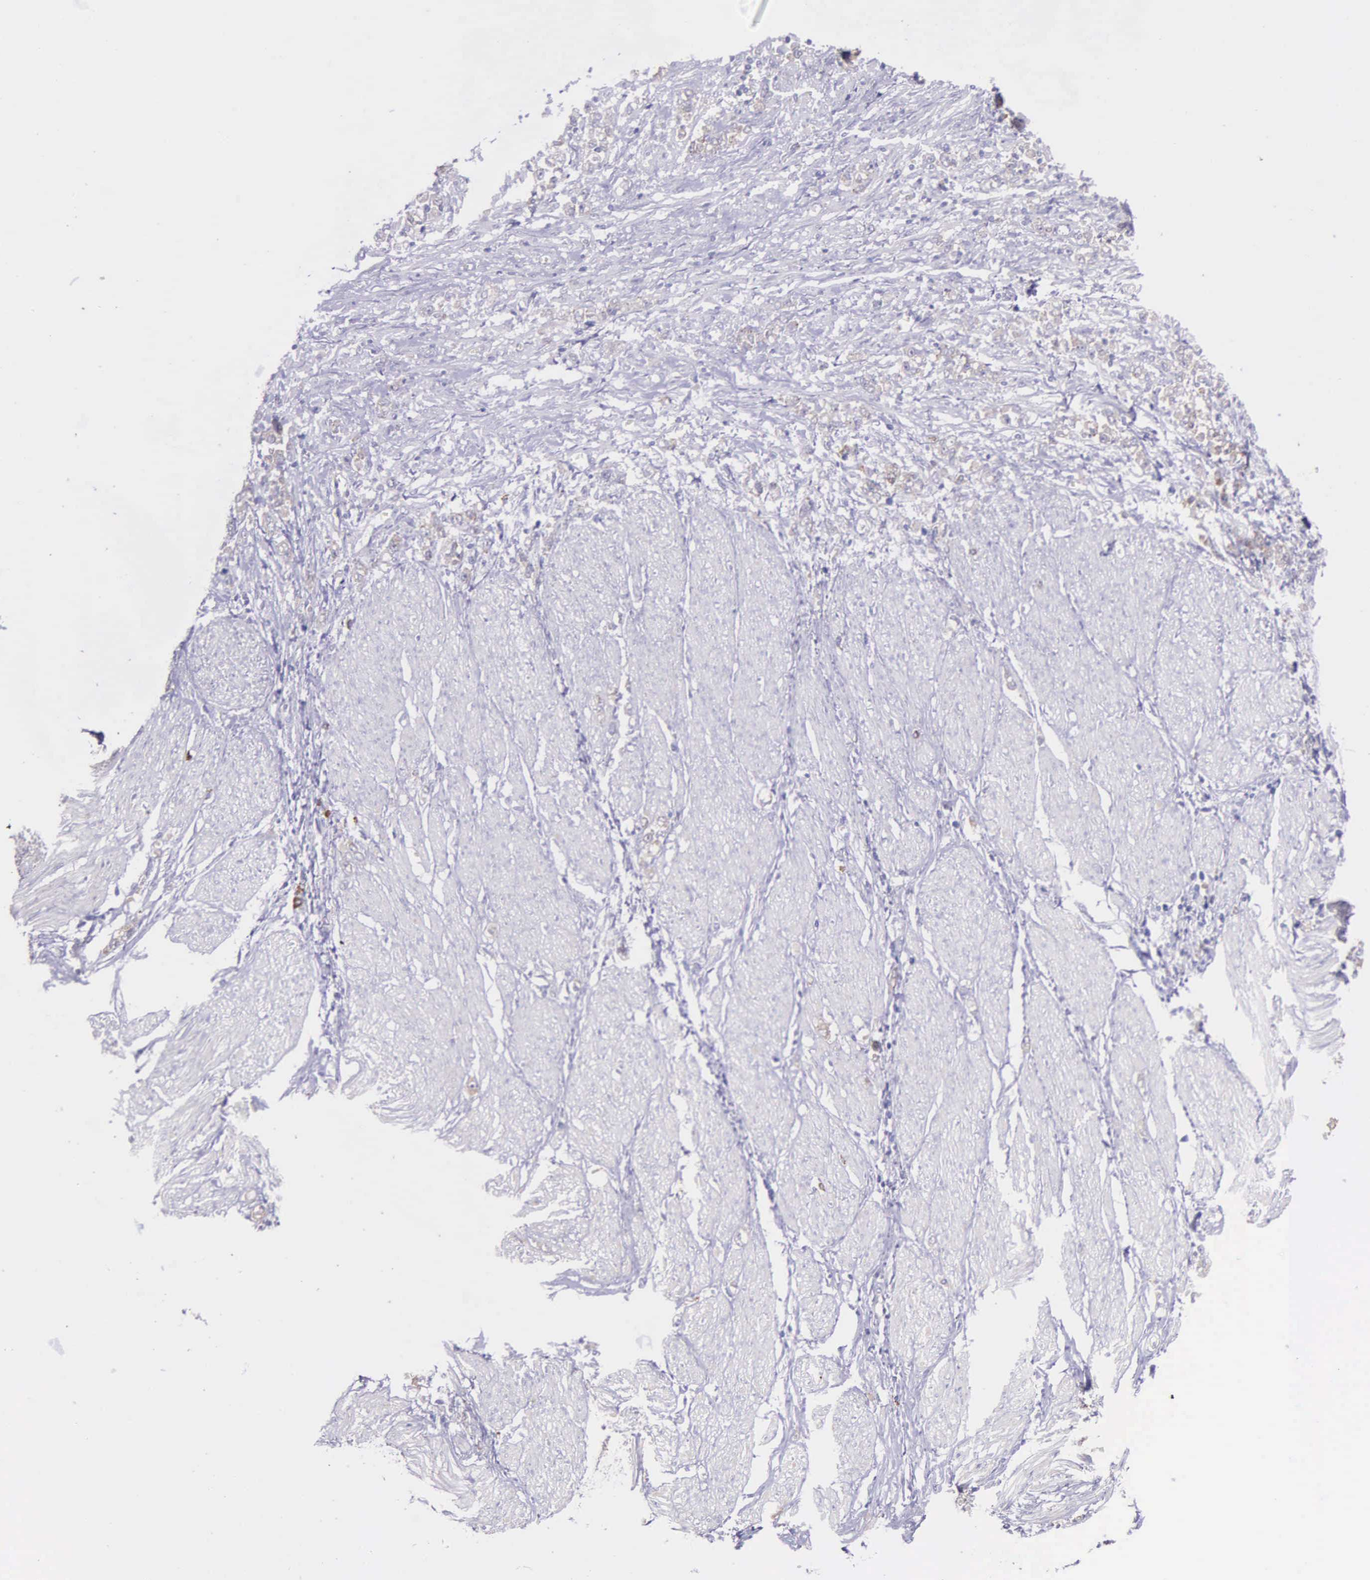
{"staining": {"intensity": "weak", "quantity": "25%-75%", "location": "cytoplasmic/membranous"}, "tissue": "stomach cancer", "cell_type": "Tumor cells", "image_type": "cancer", "snomed": [{"axis": "morphology", "description": "Adenocarcinoma, NOS"}, {"axis": "topography", "description": "Stomach"}], "caption": "The image demonstrates a brown stain indicating the presence of a protein in the cytoplasmic/membranous of tumor cells in stomach cancer.", "gene": "NSDHL", "patient": {"sex": "male", "age": 72}}